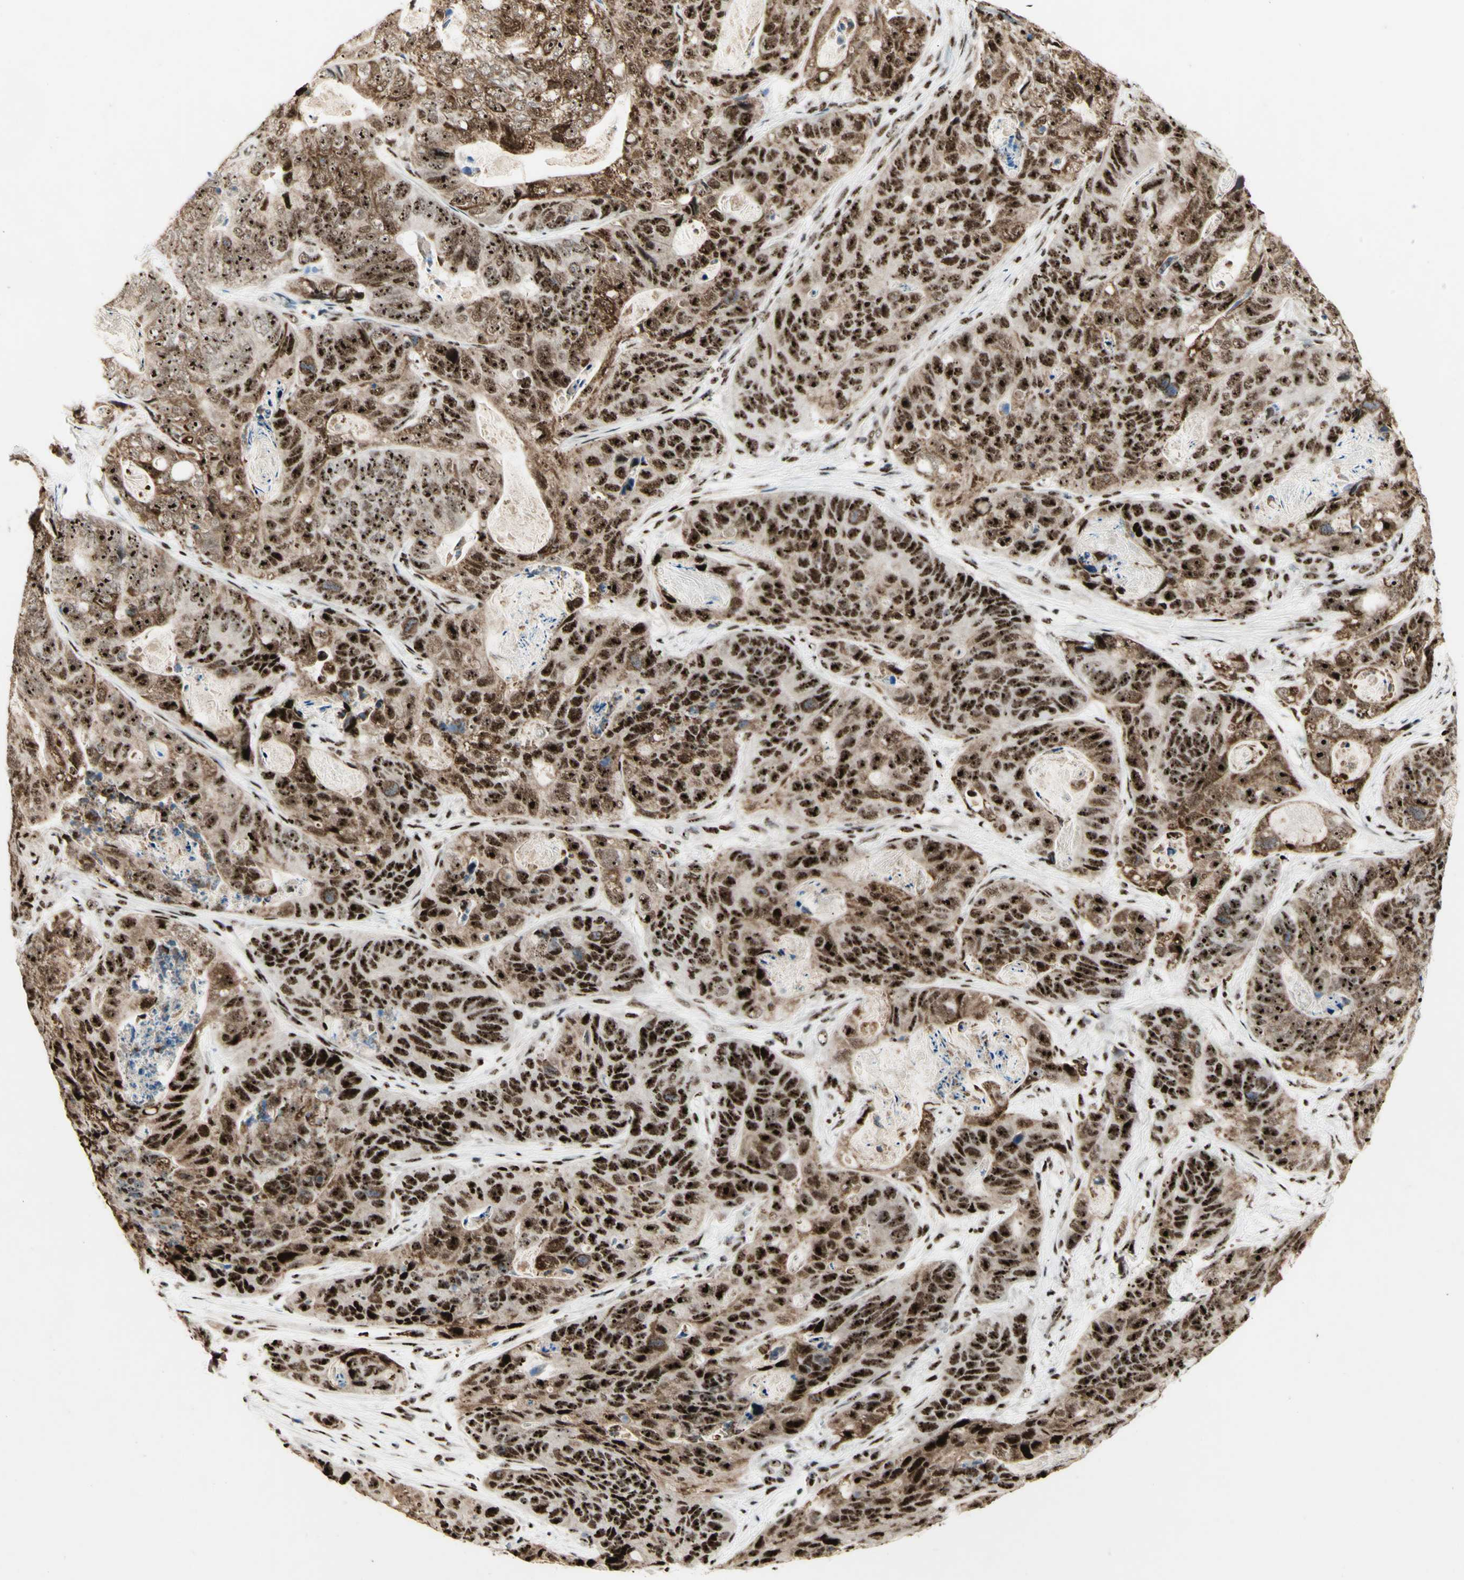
{"staining": {"intensity": "strong", "quantity": ">75%", "location": "cytoplasmic/membranous,nuclear"}, "tissue": "stomach cancer", "cell_type": "Tumor cells", "image_type": "cancer", "snomed": [{"axis": "morphology", "description": "Adenocarcinoma, NOS"}, {"axis": "topography", "description": "Stomach"}], "caption": "Strong cytoplasmic/membranous and nuclear expression is present in approximately >75% of tumor cells in adenocarcinoma (stomach).", "gene": "DHX9", "patient": {"sex": "female", "age": 89}}